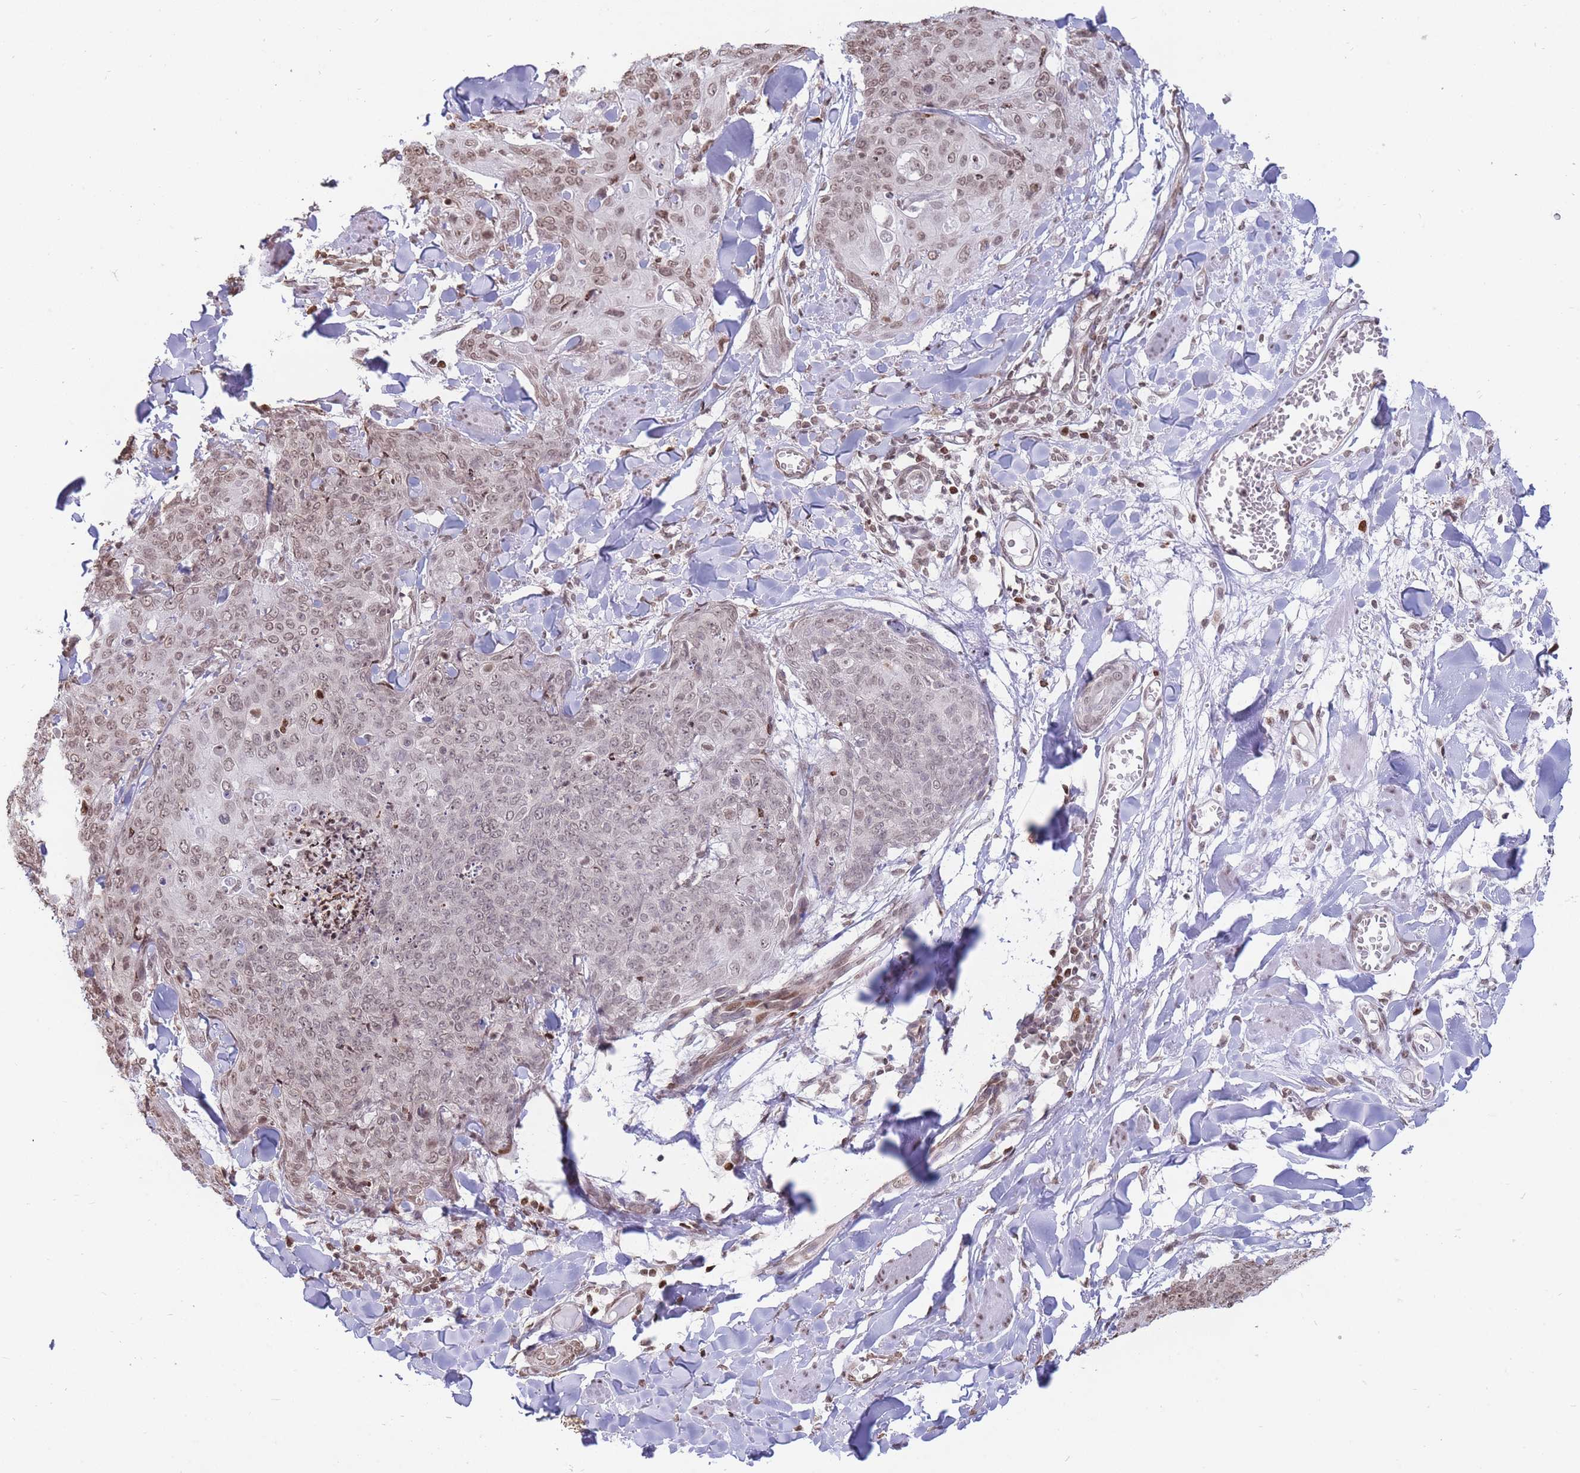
{"staining": {"intensity": "weak", "quantity": ">75%", "location": "nuclear"}, "tissue": "skin cancer", "cell_type": "Tumor cells", "image_type": "cancer", "snomed": [{"axis": "morphology", "description": "Squamous cell carcinoma, NOS"}, {"axis": "topography", "description": "Skin"}, {"axis": "topography", "description": "Vulva"}], "caption": "A photomicrograph of skin cancer (squamous cell carcinoma) stained for a protein demonstrates weak nuclear brown staining in tumor cells. (Stains: DAB in brown, nuclei in blue, Microscopy: brightfield microscopy at high magnification).", "gene": "SHISAL1", "patient": {"sex": "female", "age": 85}}